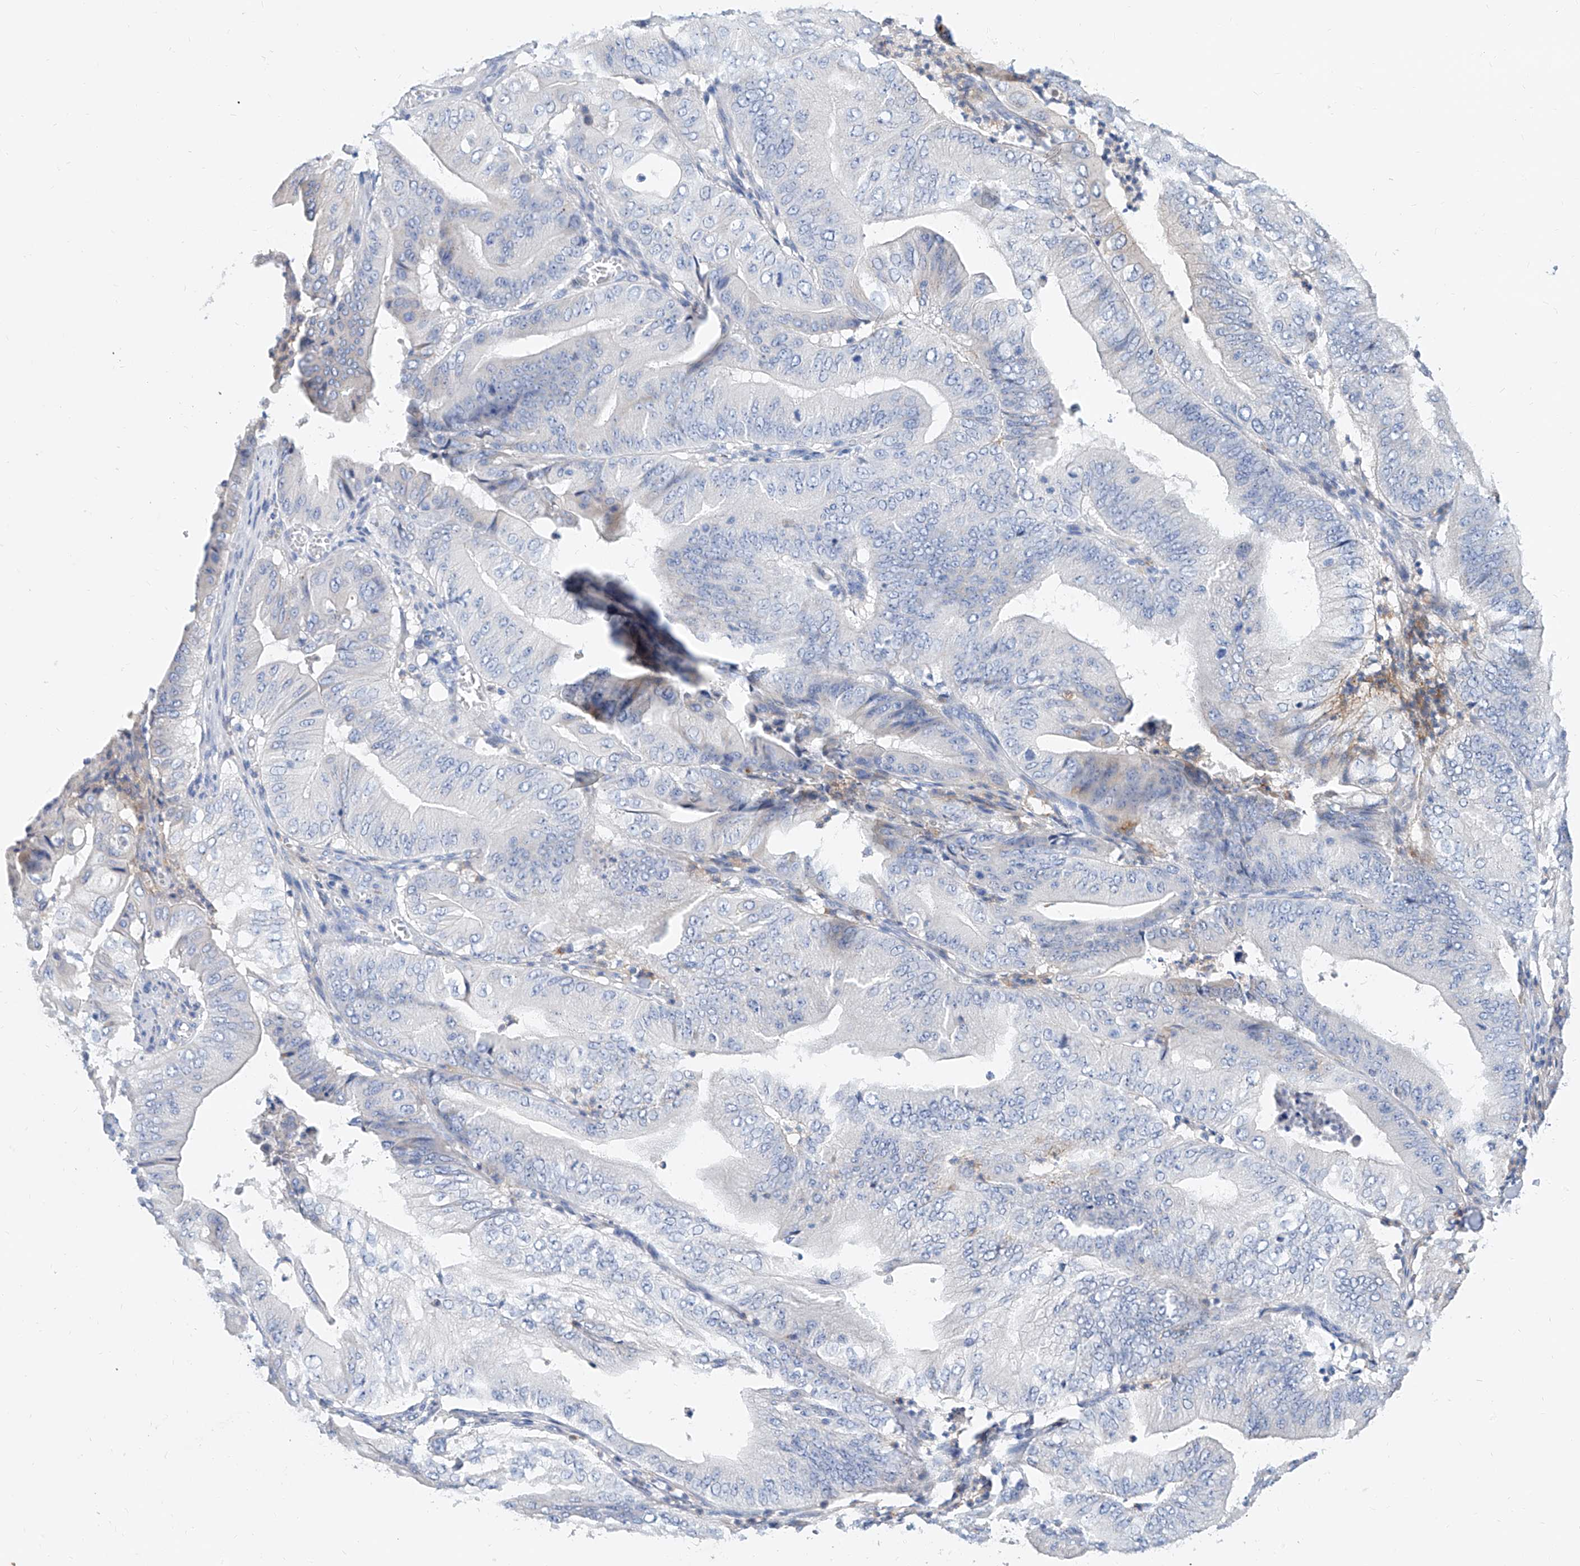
{"staining": {"intensity": "negative", "quantity": "none", "location": "none"}, "tissue": "pancreatic cancer", "cell_type": "Tumor cells", "image_type": "cancer", "snomed": [{"axis": "morphology", "description": "Adenocarcinoma, NOS"}, {"axis": "topography", "description": "Pancreas"}], "caption": "Immunohistochemistry micrograph of pancreatic adenocarcinoma stained for a protein (brown), which displays no staining in tumor cells. The staining was performed using DAB to visualize the protein expression in brown, while the nuclei were stained in blue with hematoxylin (Magnification: 20x).", "gene": "SLC25A29", "patient": {"sex": "female", "age": 77}}